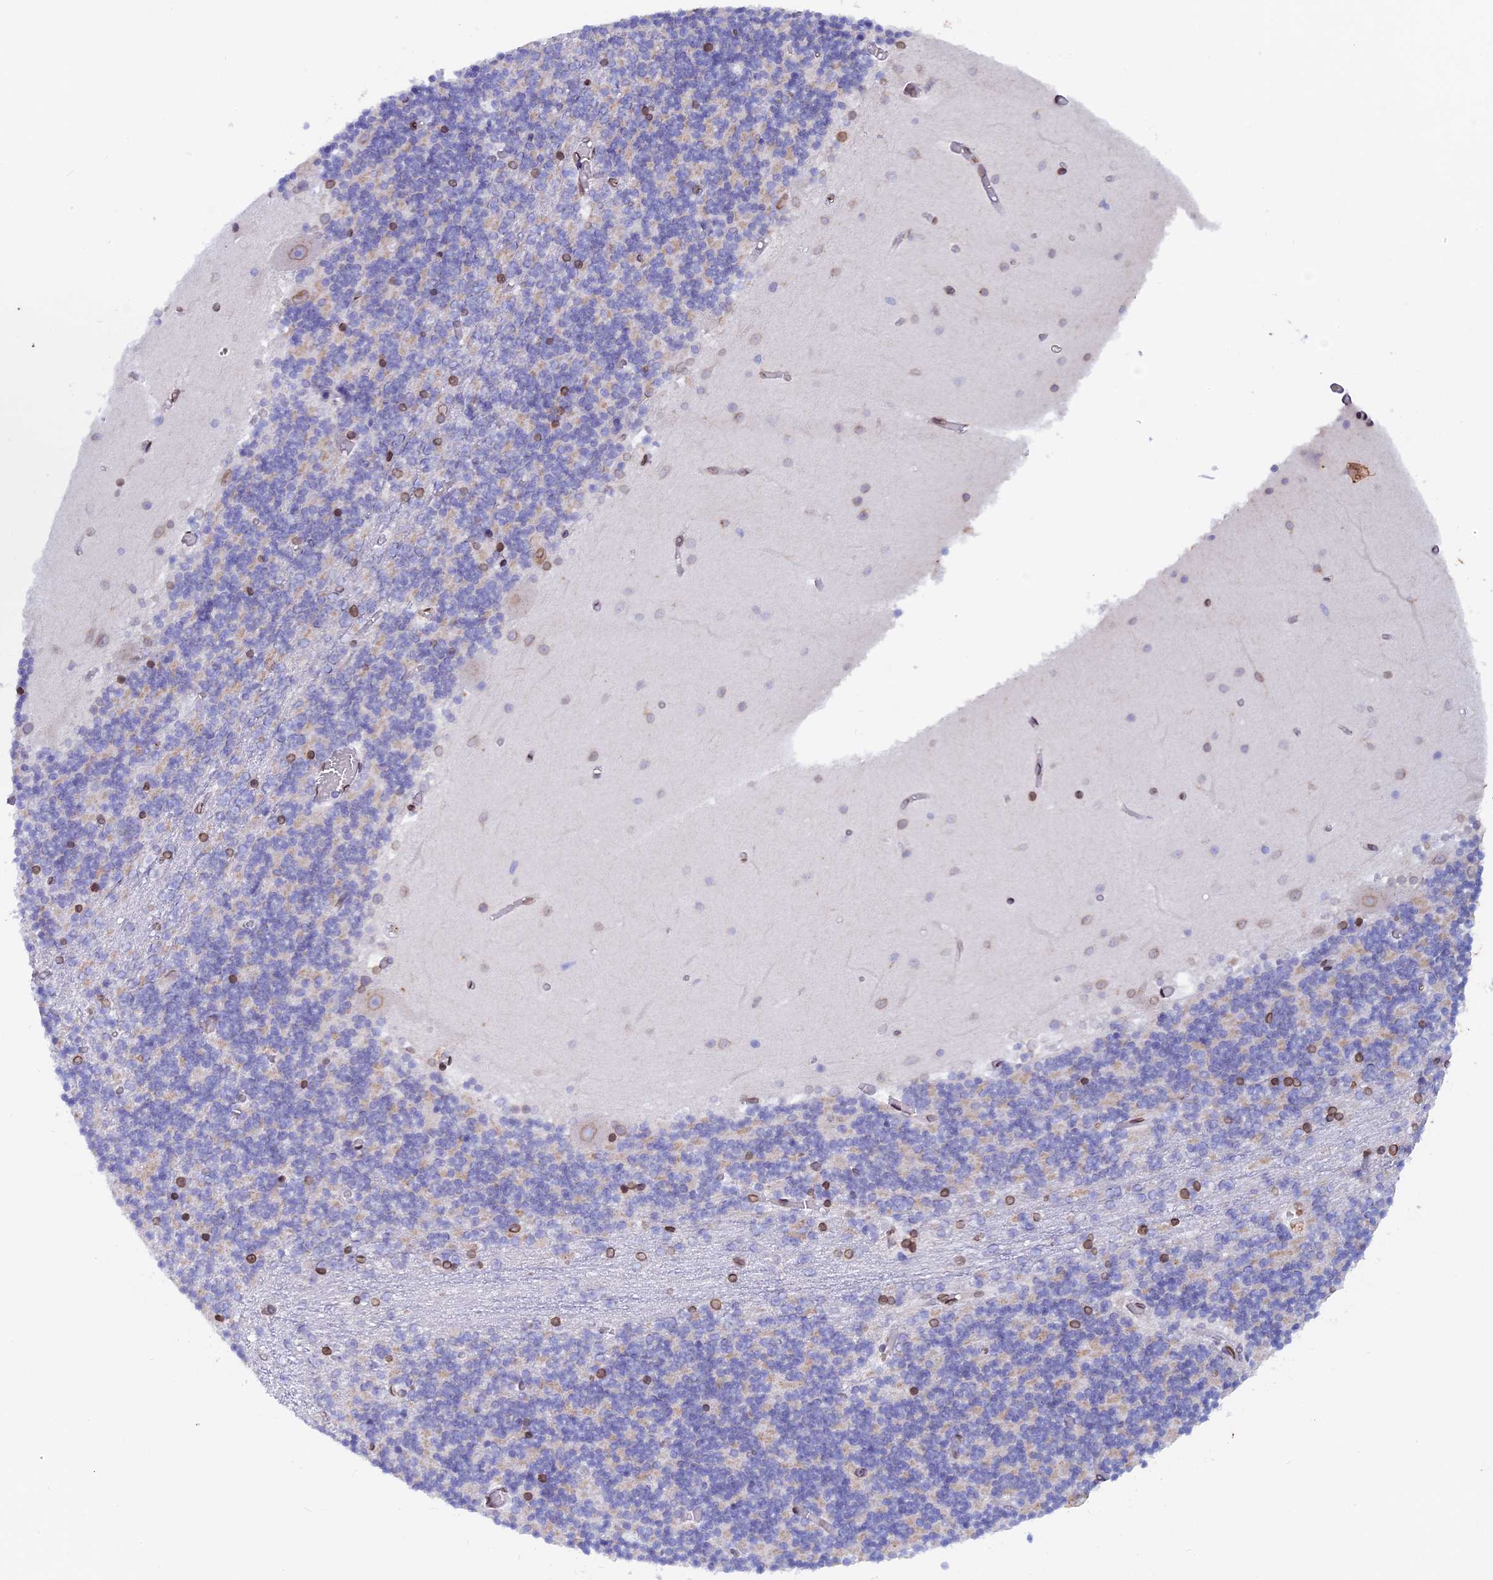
{"staining": {"intensity": "negative", "quantity": "none", "location": "none"}, "tissue": "cerebellum", "cell_type": "Cells in granular layer", "image_type": "normal", "snomed": [{"axis": "morphology", "description": "Normal tissue, NOS"}, {"axis": "topography", "description": "Cerebellum"}], "caption": "Immunohistochemistry image of unremarkable cerebellum stained for a protein (brown), which displays no positivity in cells in granular layer. (IHC, brightfield microscopy, high magnification).", "gene": "TMPRSS7", "patient": {"sex": "female", "age": 28}}